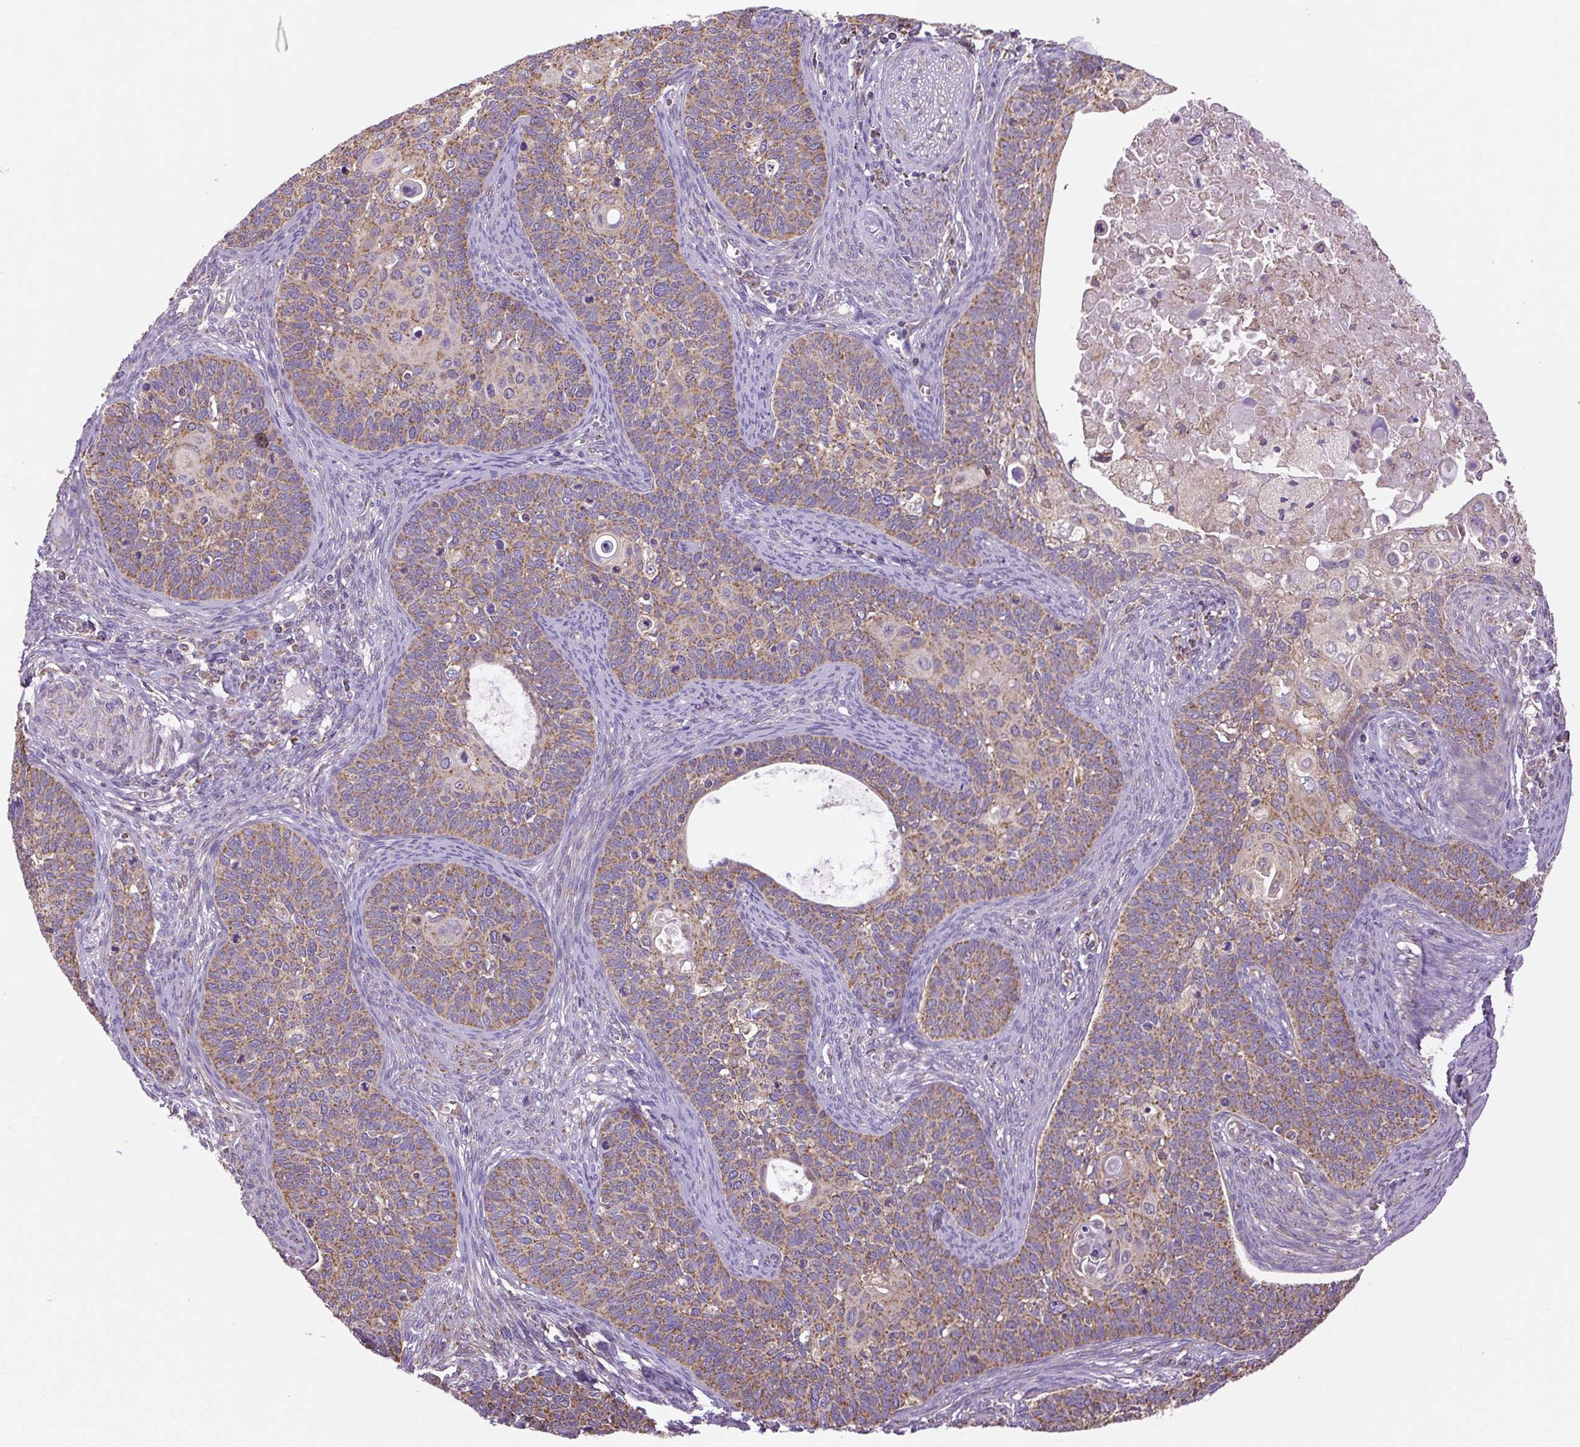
{"staining": {"intensity": "moderate", "quantity": ">75%", "location": "cytoplasmic/membranous"}, "tissue": "cervical cancer", "cell_type": "Tumor cells", "image_type": "cancer", "snomed": [{"axis": "morphology", "description": "Squamous cell carcinoma, NOS"}, {"axis": "topography", "description": "Cervix"}], "caption": "IHC histopathology image of cervical cancer (squamous cell carcinoma) stained for a protein (brown), which displays medium levels of moderate cytoplasmic/membranous positivity in about >75% of tumor cells.", "gene": "PLCG1", "patient": {"sex": "female", "age": 33}}